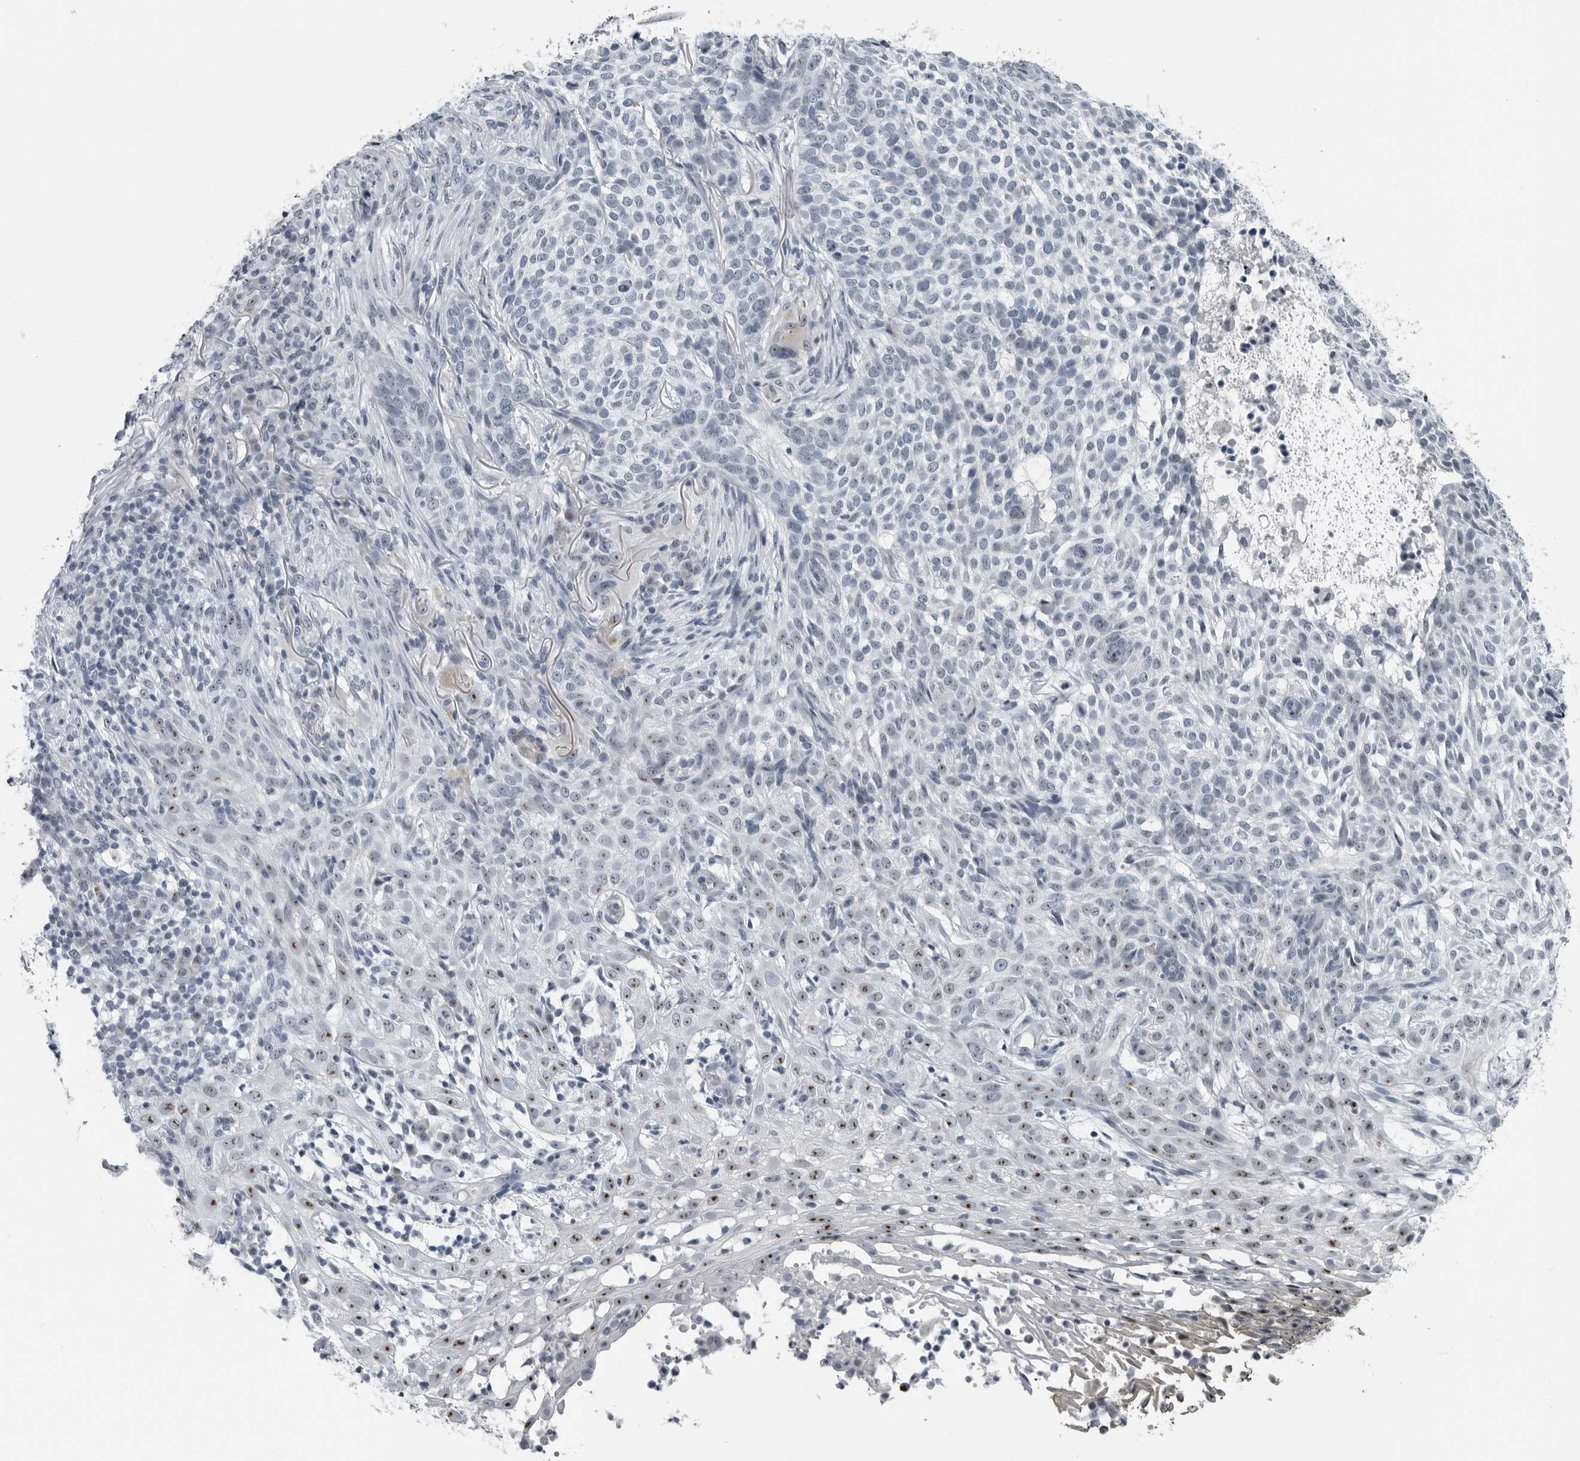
{"staining": {"intensity": "moderate", "quantity": "<25%", "location": "nuclear"}, "tissue": "skin cancer", "cell_type": "Tumor cells", "image_type": "cancer", "snomed": [{"axis": "morphology", "description": "Basal cell carcinoma"}, {"axis": "topography", "description": "Skin"}], "caption": "Immunohistochemistry (IHC) histopathology image of human skin basal cell carcinoma stained for a protein (brown), which exhibits low levels of moderate nuclear expression in about <25% of tumor cells.", "gene": "PDCD11", "patient": {"sex": "female", "age": 64}}